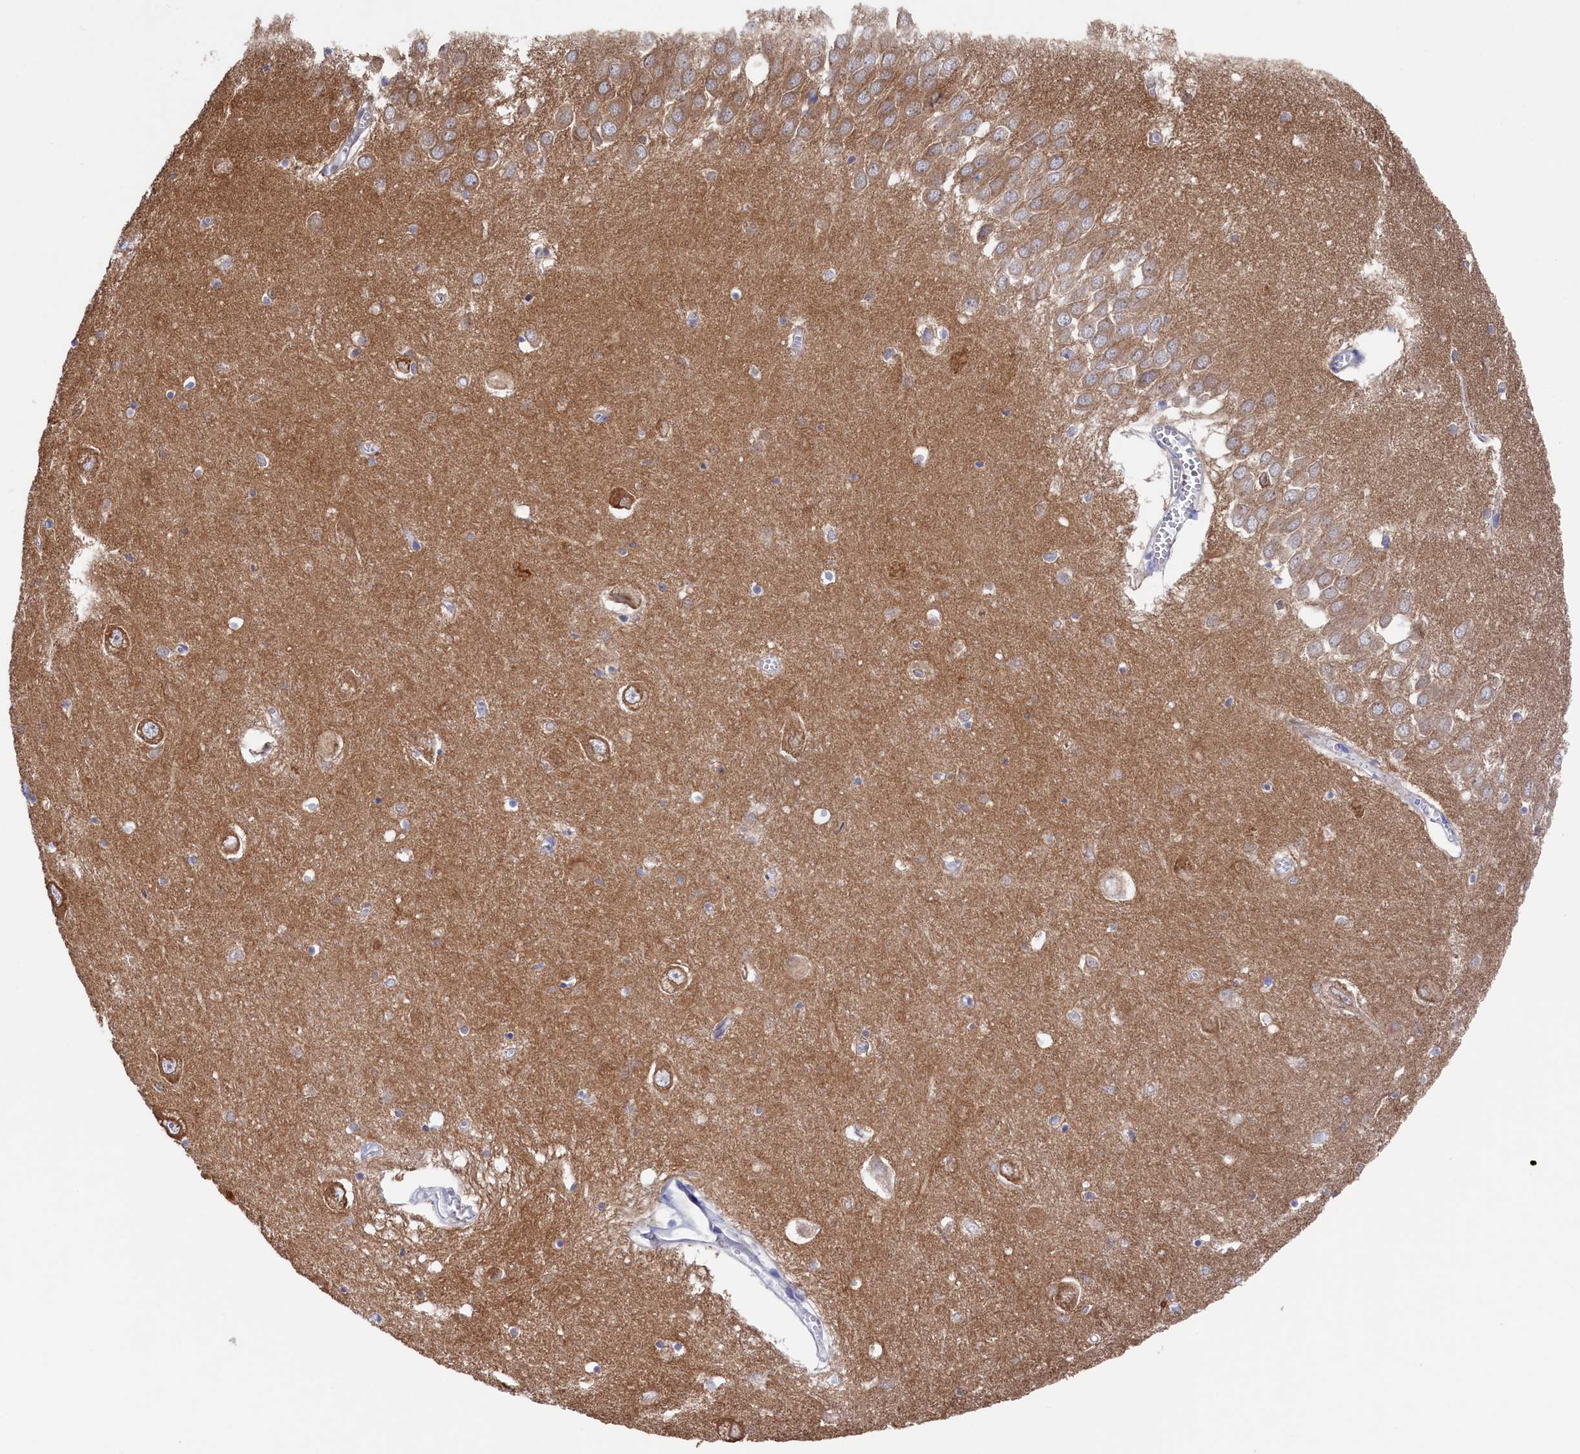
{"staining": {"intensity": "moderate", "quantity": "<25%", "location": "cytoplasmic/membranous"}, "tissue": "hippocampus", "cell_type": "Glial cells", "image_type": "normal", "snomed": [{"axis": "morphology", "description": "Normal tissue, NOS"}, {"axis": "topography", "description": "Hippocampus"}], "caption": "This photomicrograph exhibits immunohistochemistry staining of unremarkable hippocampus, with low moderate cytoplasmic/membranous positivity in approximately <25% of glial cells.", "gene": "TMOD2", "patient": {"sex": "male", "age": 70}}